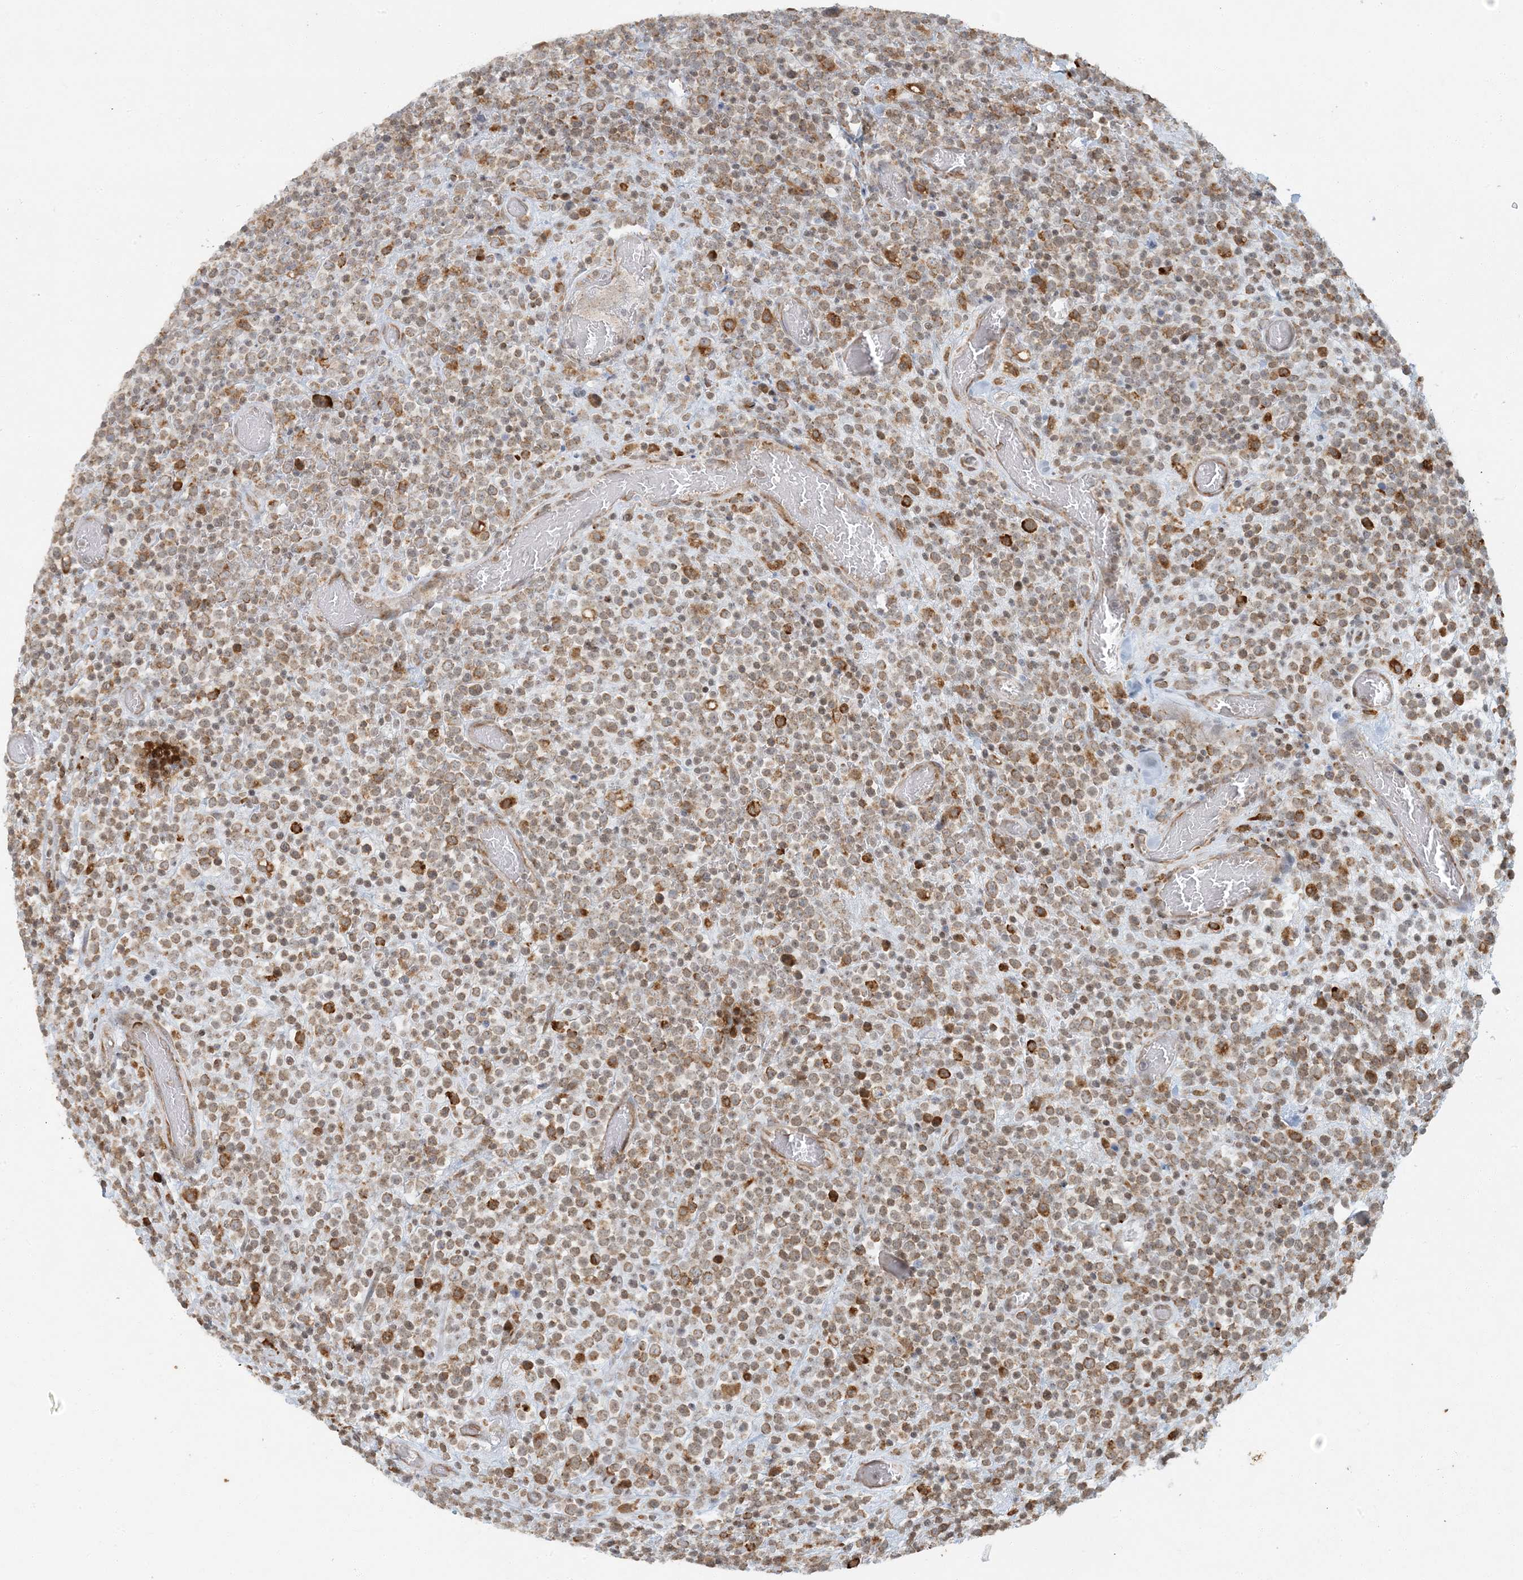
{"staining": {"intensity": "moderate", "quantity": ">75%", "location": "cytoplasmic/membranous,nuclear"}, "tissue": "lymphoma", "cell_type": "Tumor cells", "image_type": "cancer", "snomed": [{"axis": "morphology", "description": "Malignant lymphoma, non-Hodgkin's type, High grade"}, {"axis": "topography", "description": "Colon"}], "caption": "High-magnification brightfield microscopy of lymphoma stained with DAB (3,3'-diaminobenzidine) (brown) and counterstained with hematoxylin (blue). tumor cells exhibit moderate cytoplasmic/membranous and nuclear expression is identified in approximately>75% of cells. (brown staining indicates protein expression, while blue staining denotes nuclei).", "gene": "AK9", "patient": {"sex": "female", "age": 53}}